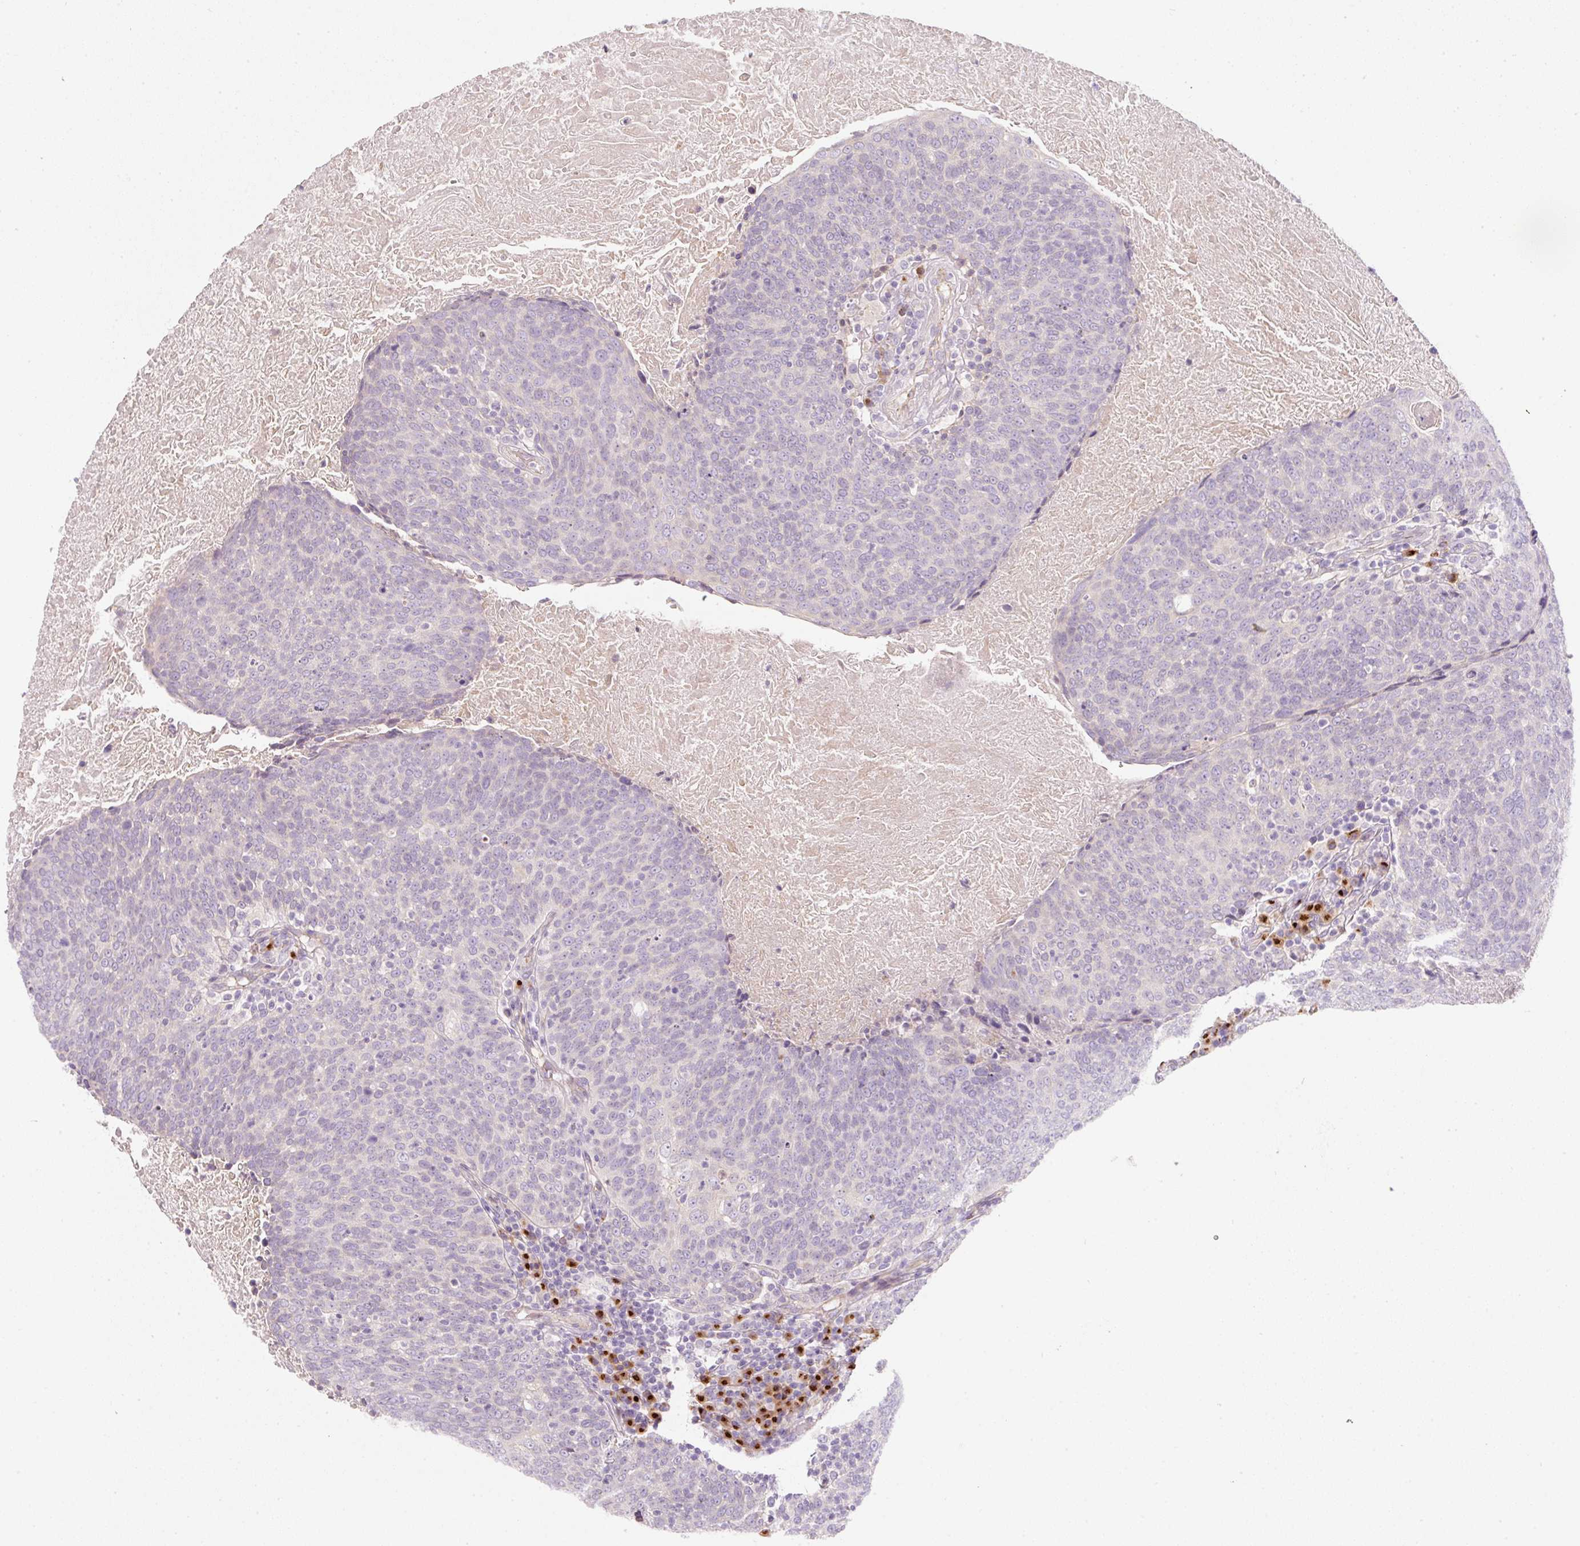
{"staining": {"intensity": "negative", "quantity": "none", "location": "none"}, "tissue": "head and neck cancer", "cell_type": "Tumor cells", "image_type": "cancer", "snomed": [{"axis": "morphology", "description": "Squamous cell carcinoma, NOS"}, {"axis": "morphology", "description": "Squamous cell carcinoma, metastatic, NOS"}, {"axis": "topography", "description": "Lymph node"}, {"axis": "topography", "description": "Head-Neck"}], "caption": "DAB (3,3'-diaminobenzidine) immunohistochemical staining of human head and neck cancer displays no significant positivity in tumor cells.", "gene": "NBPF11", "patient": {"sex": "male", "age": 62}}